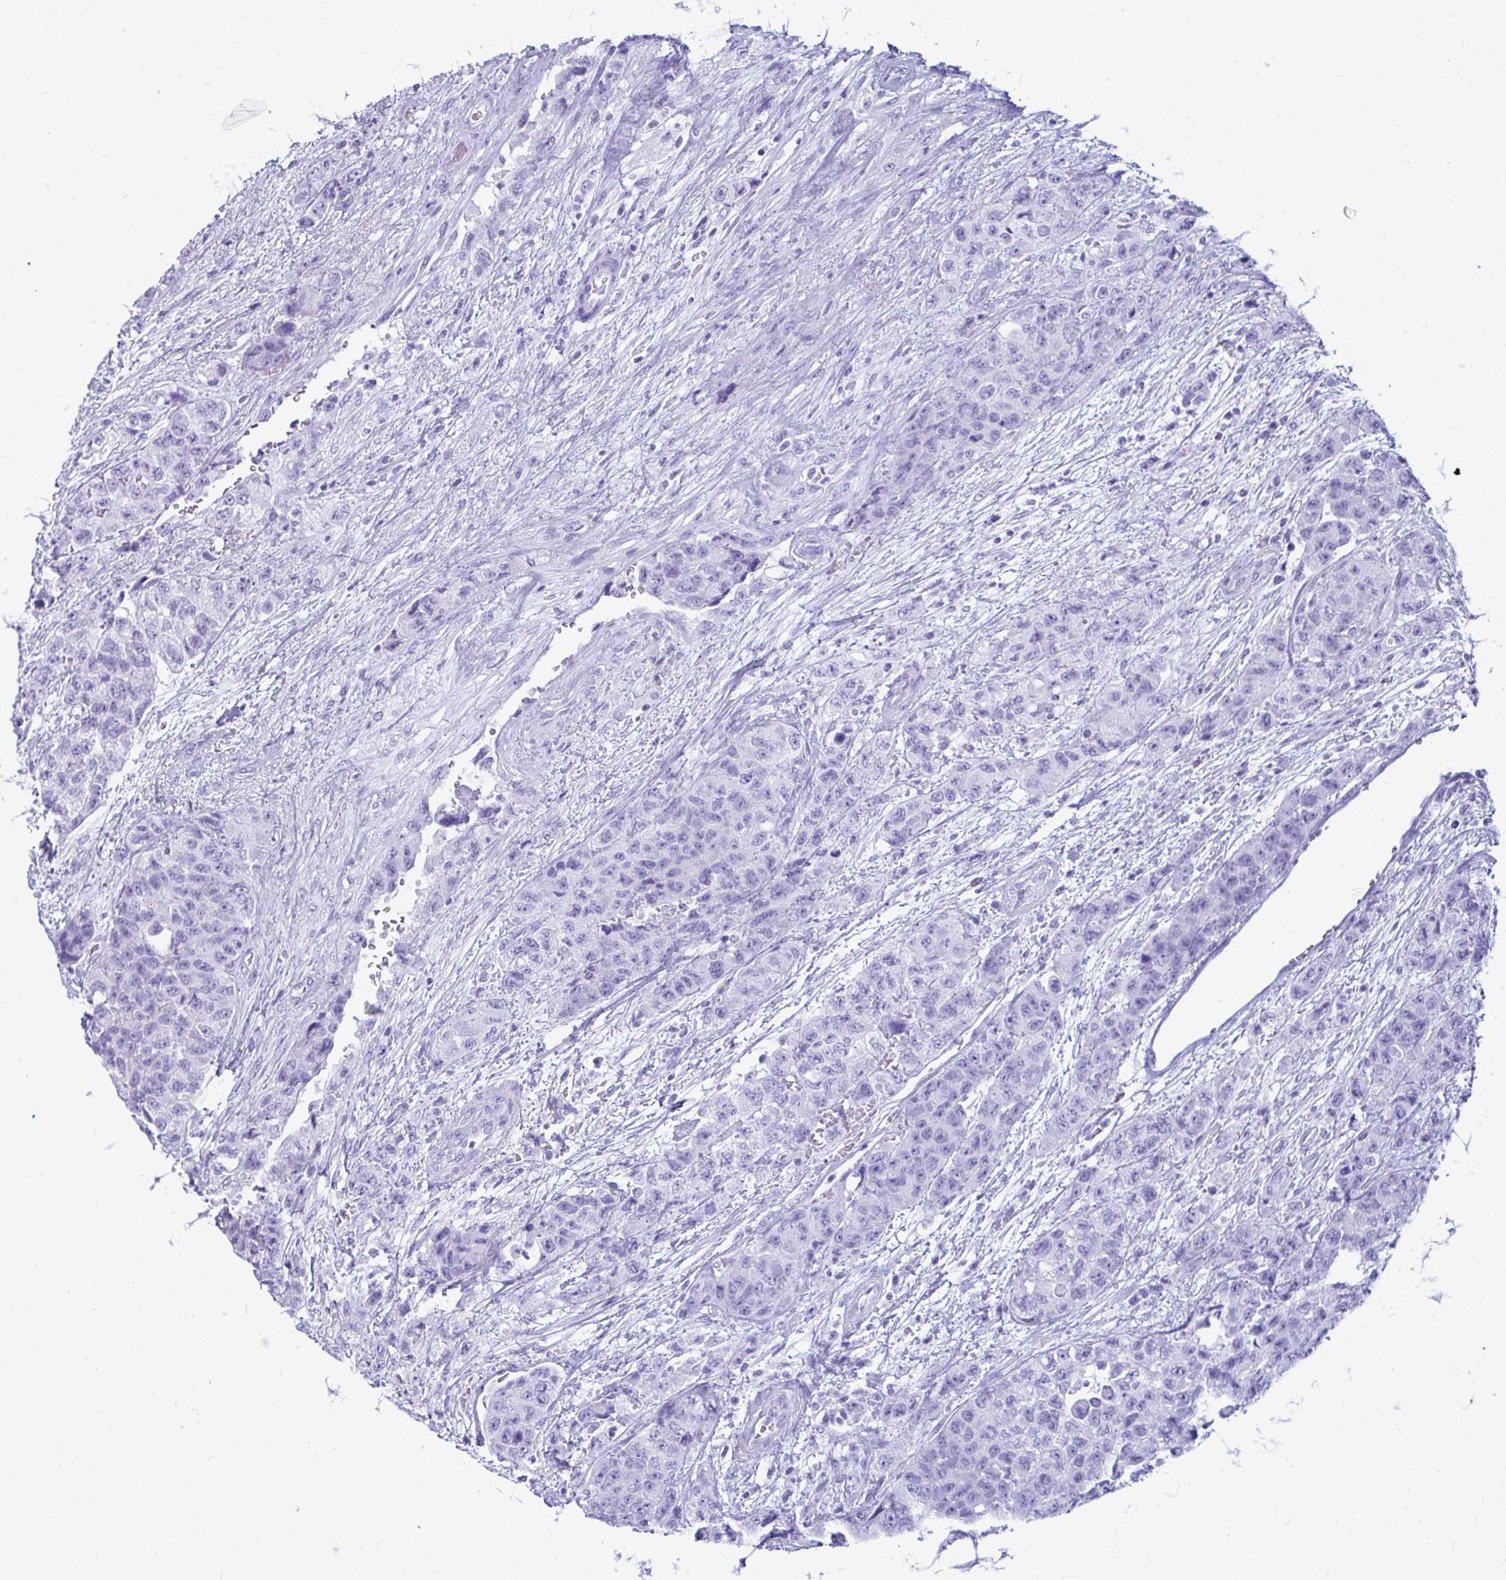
{"staining": {"intensity": "negative", "quantity": "none", "location": "none"}, "tissue": "urothelial cancer", "cell_type": "Tumor cells", "image_type": "cancer", "snomed": [{"axis": "morphology", "description": "Urothelial carcinoma, High grade"}, {"axis": "topography", "description": "Urinary bladder"}], "caption": "The micrograph displays no significant staining in tumor cells of urothelial cancer.", "gene": "OR10R2", "patient": {"sex": "female", "age": 78}}